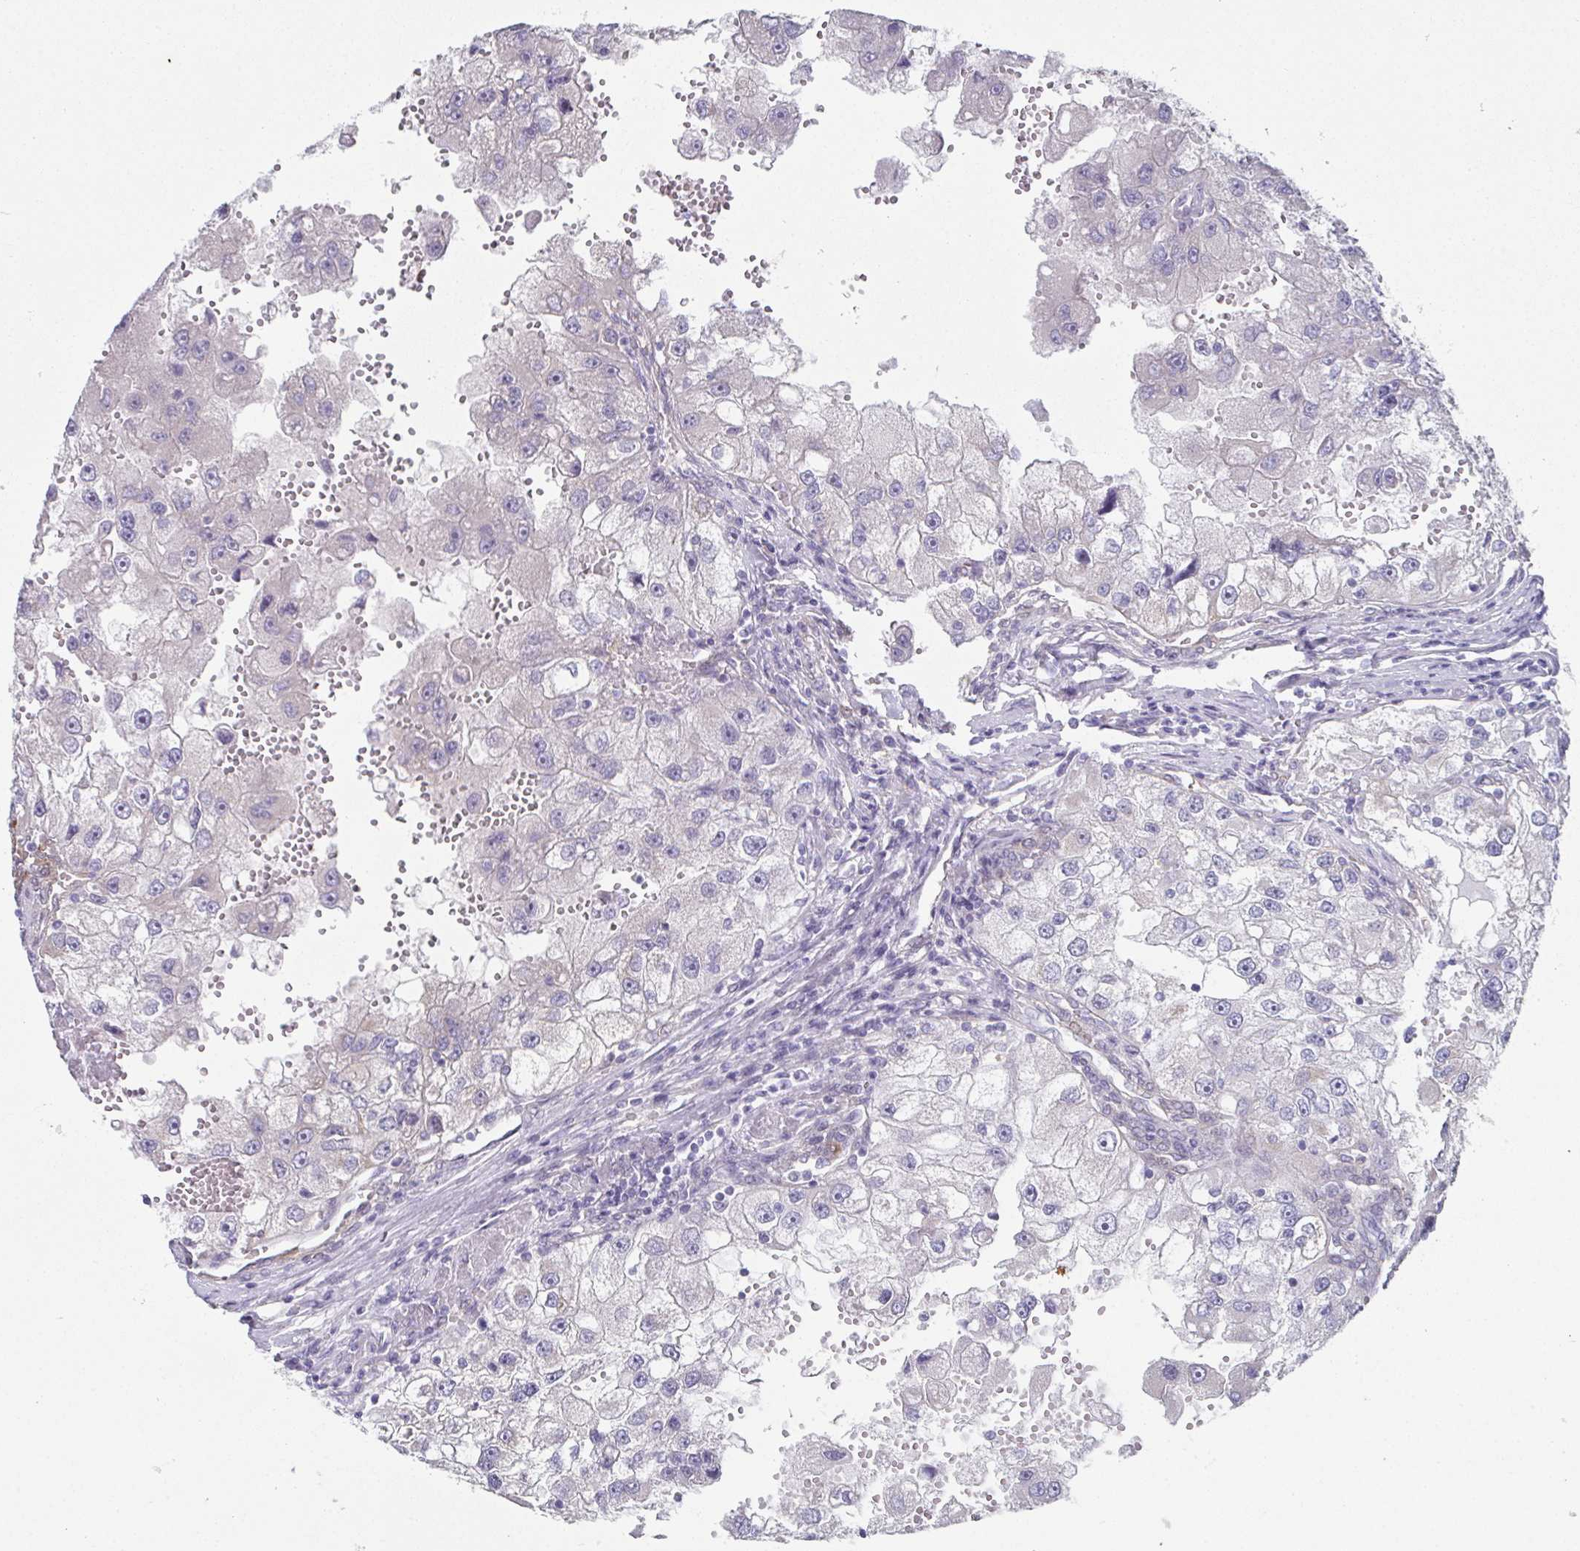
{"staining": {"intensity": "negative", "quantity": "none", "location": "none"}, "tissue": "renal cancer", "cell_type": "Tumor cells", "image_type": "cancer", "snomed": [{"axis": "morphology", "description": "Adenocarcinoma, NOS"}, {"axis": "topography", "description": "Kidney"}], "caption": "There is no significant positivity in tumor cells of renal adenocarcinoma. The staining is performed using DAB (3,3'-diaminobenzidine) brown chromogen with nuclei counter-stained in using hematoxylin.", "gene": "RBP1", "patient": {"sex": "male", "age": 63}}